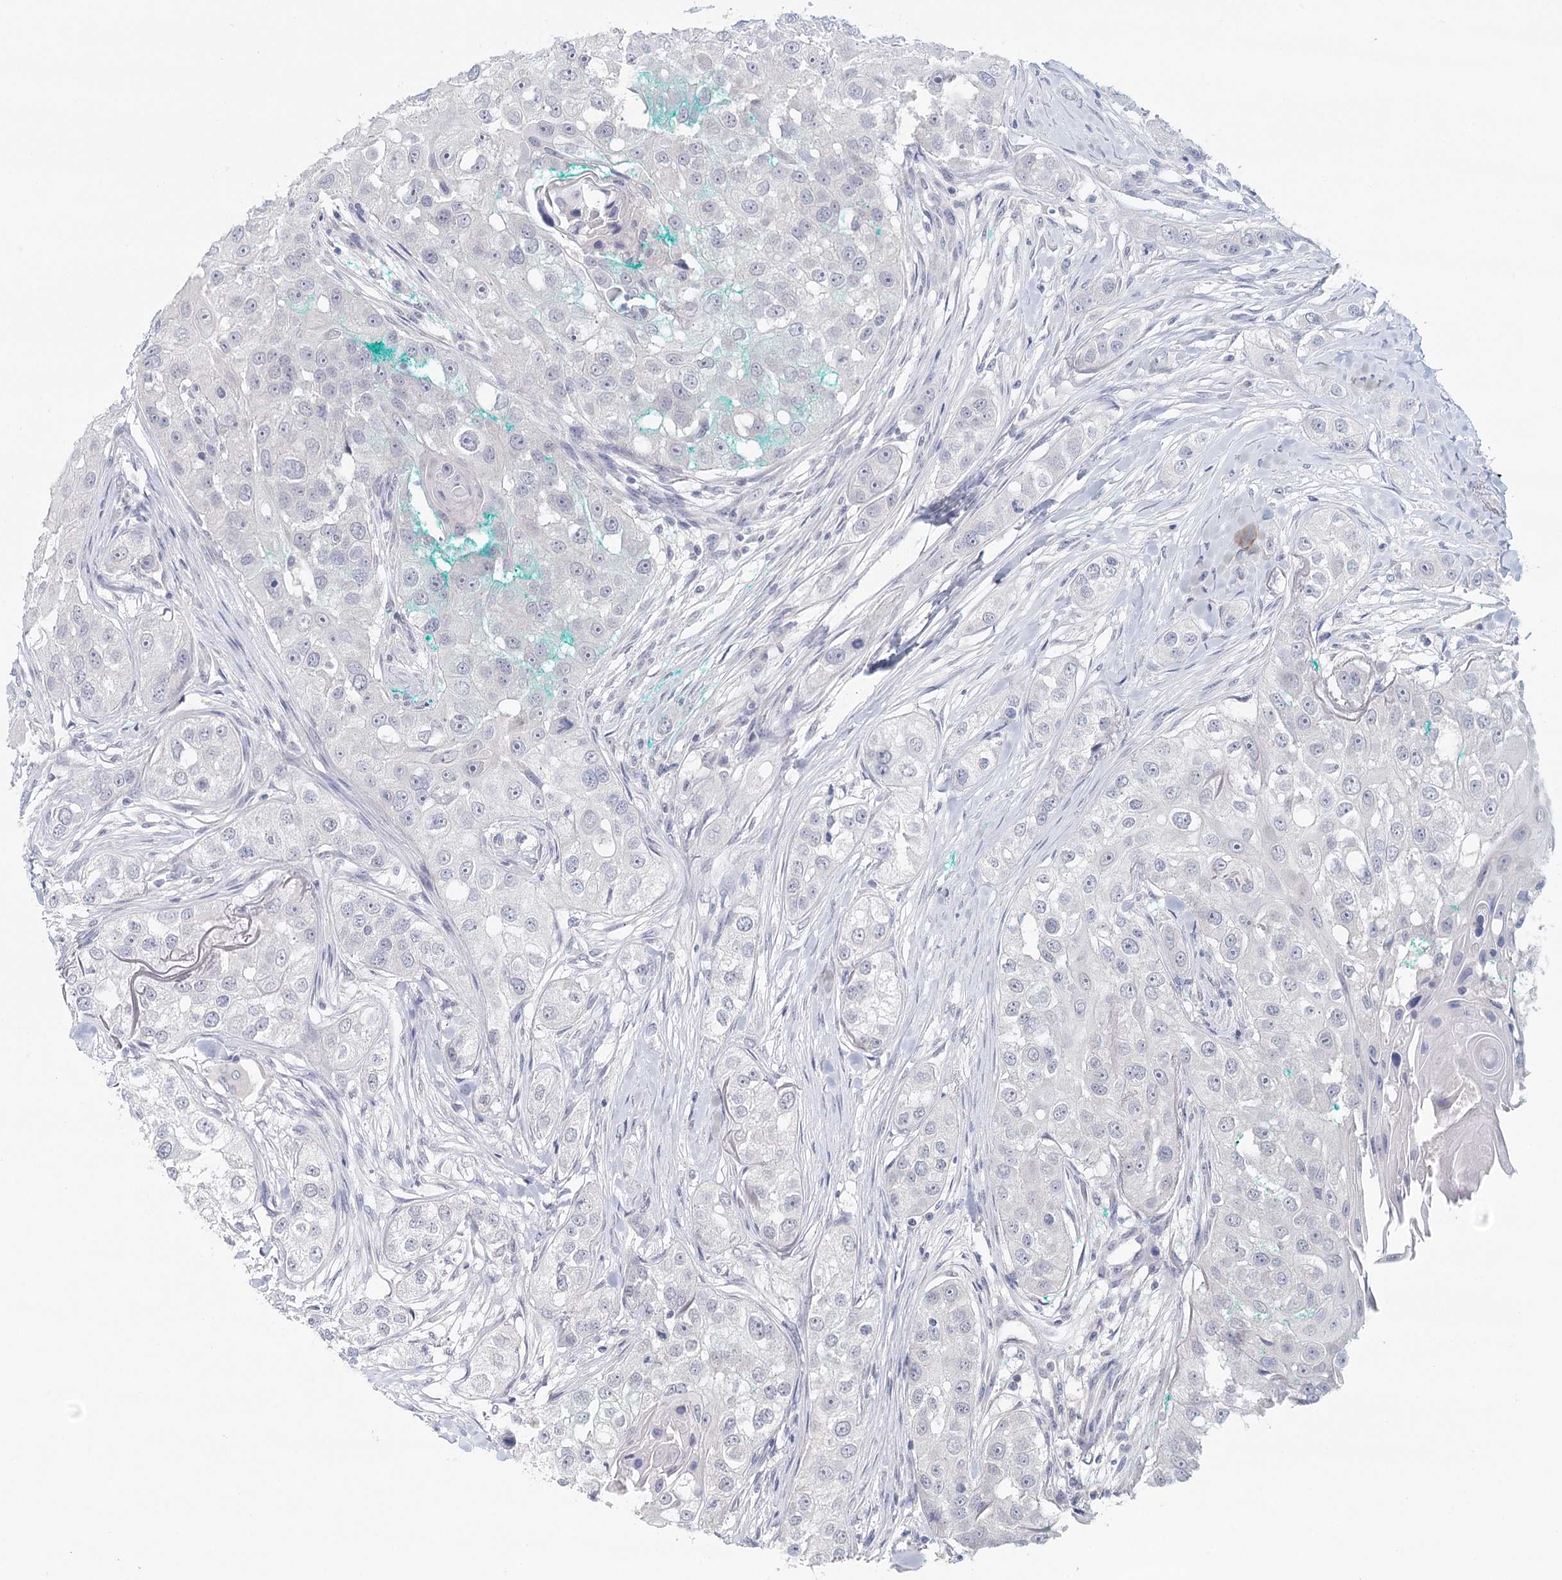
{"staining": {"intensity": "negative", "quantity": "none", "location": "none"}, "tissue": "head and neck cancer", "cell_type": "Tumor cells", "image_type": "cancer", "snomed": [{"axis": "morphology", "description": "Normal tissue, NOS"}, {"axis": "morphology", "description": "Squamous cell carcinoma, NOS"}, {"axis": "topography", "description": "Skeletal muscle"}, {"axis": "topography", "description": "Head-Neck"}], "caption": "Head and neck cancer (squamous cell carcinoma) stained for a protein using IHC reveals no positivity tumor cells.", "gene": "HSPA4L", "patient": {"sex": "male", "age": 51}}